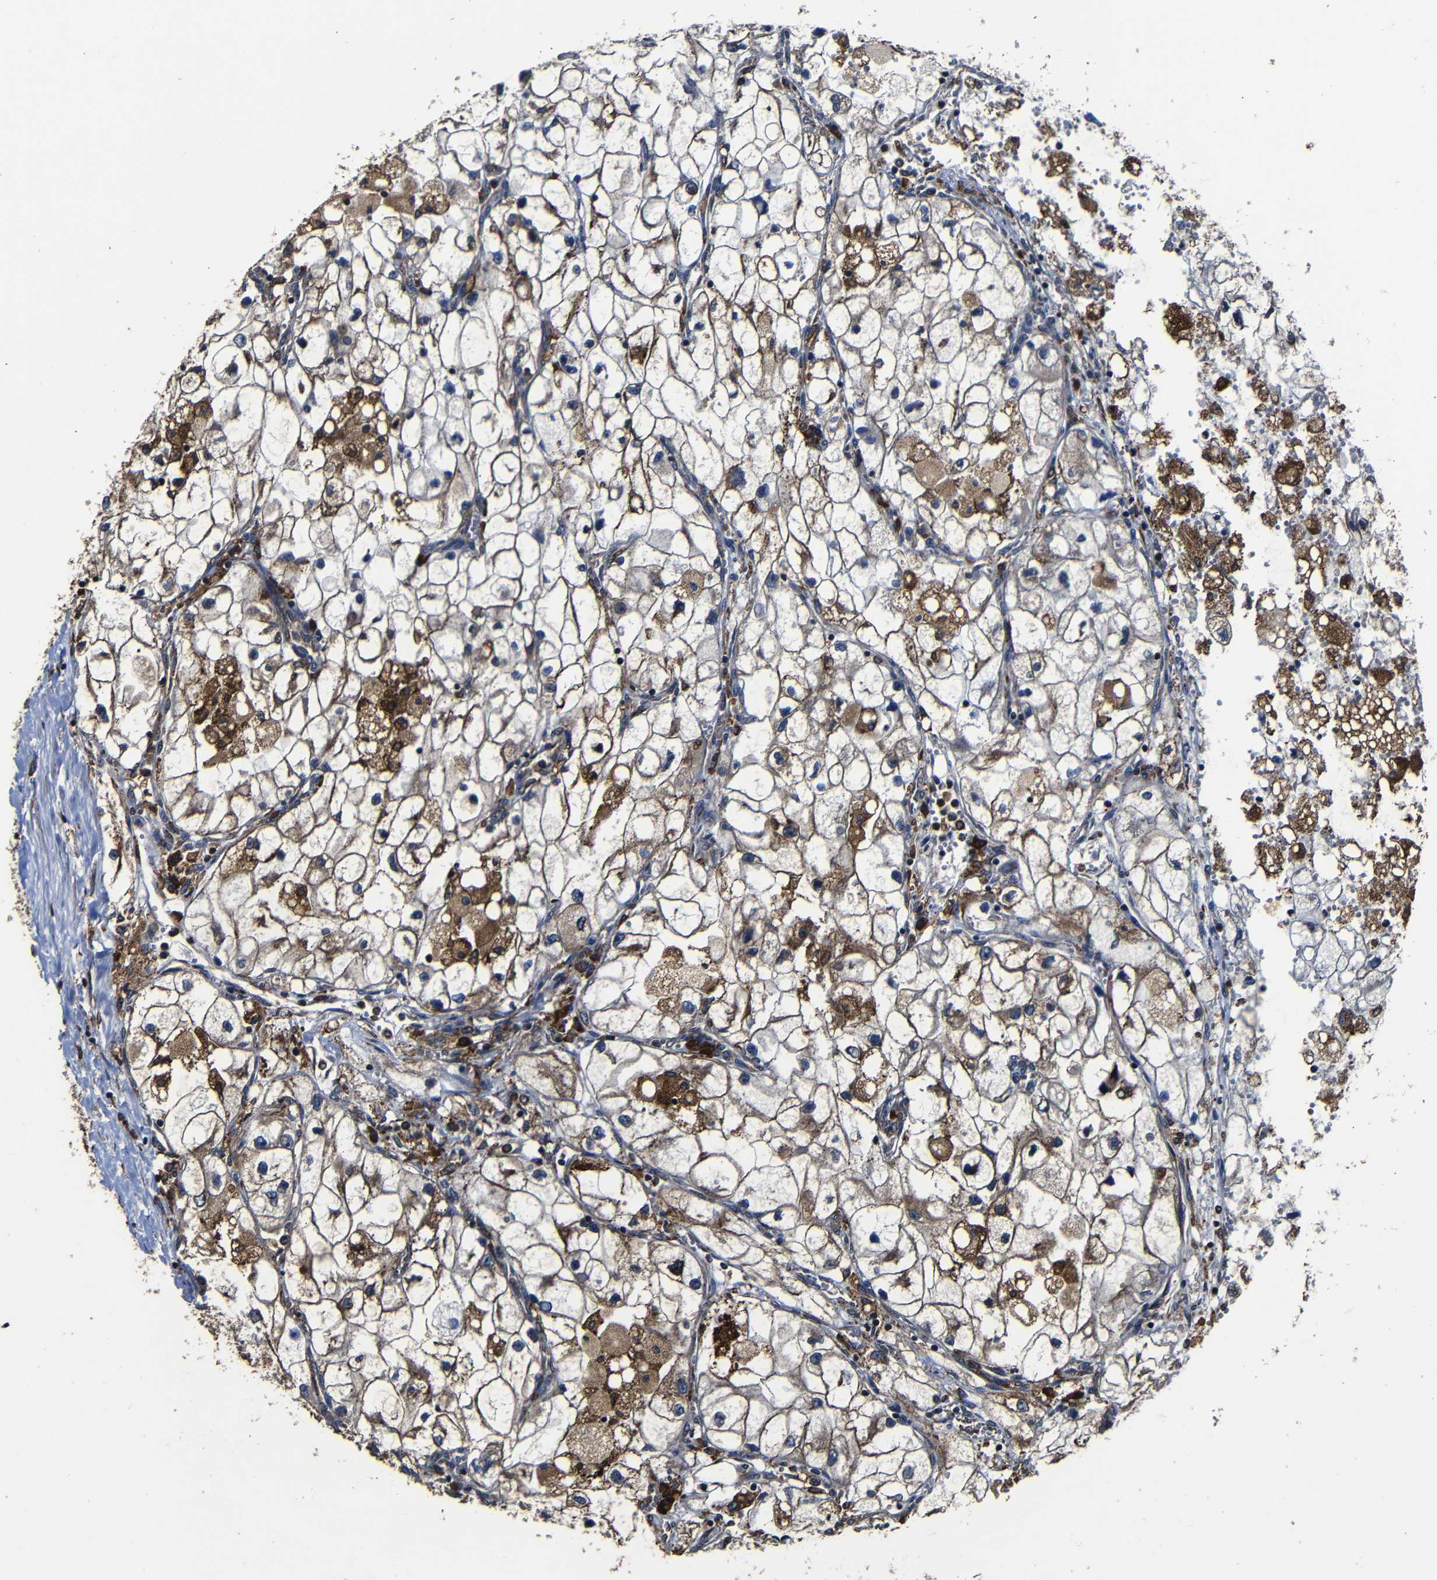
{"staining": {"intensity": "moderate", "quantity": ">75%", "location": "cytoplasmic/membranous"}, "tissue": "renal cancer", "cell_type": "Tumor cells", "image_type": "cancer", "snomed": [{"axis": "morphology", "description": "Adenocarcinoma, NOS"}, {"axis": "topography", "description": "Kidney"}], "caption": "Tumor cells demonstrate medium levels of moderate cytoplasmic/membranous staining in approximately >75% of cells in renal cancer (adenocarcinoma).", "gene": "SCN9A", "patient": {"sex": "female", "age": 70}}